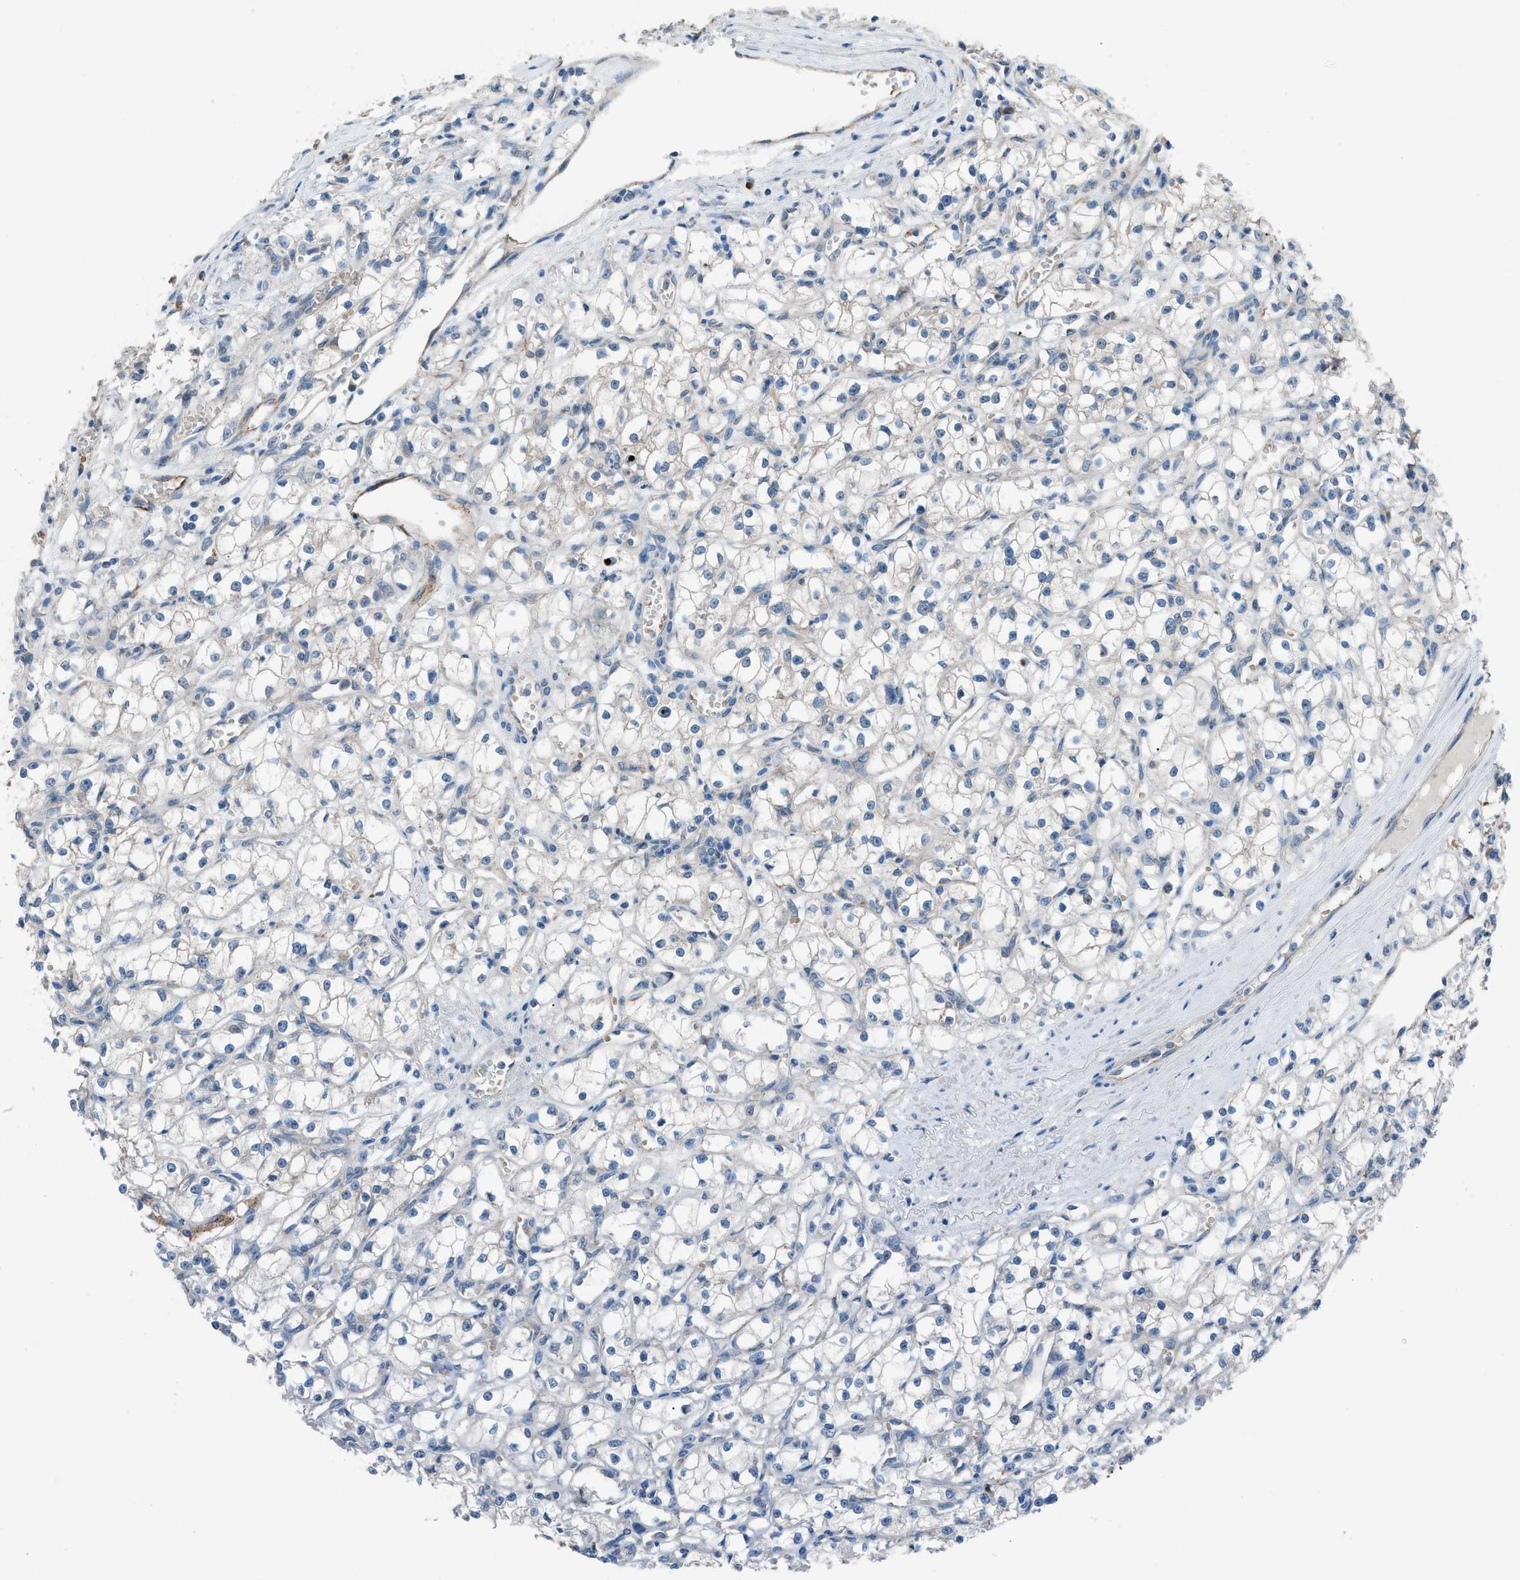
{"staining": {"intensity": "negative", "quantity": "none", "location": "none"}, "tissue": "renal cancer", "cell_type": "Tumor cells", "image_type": "cancer", "snomed": [{"axis": "morphology", "description": "Adenocarcinoma, NOS"}, {"axis": "topography", "description": "Kidney"}], "caption": "Immunohistochemical staining of human adenocarcinoma (renal) reveals no significant expression in tumor cells. (DAB (3,3'-diaminobenzidine) immunohistochemistry visualized using brightfield microscopy, high magnification).", "gene": "HEG1", "patient": {"sex": "male", "age": 56}}